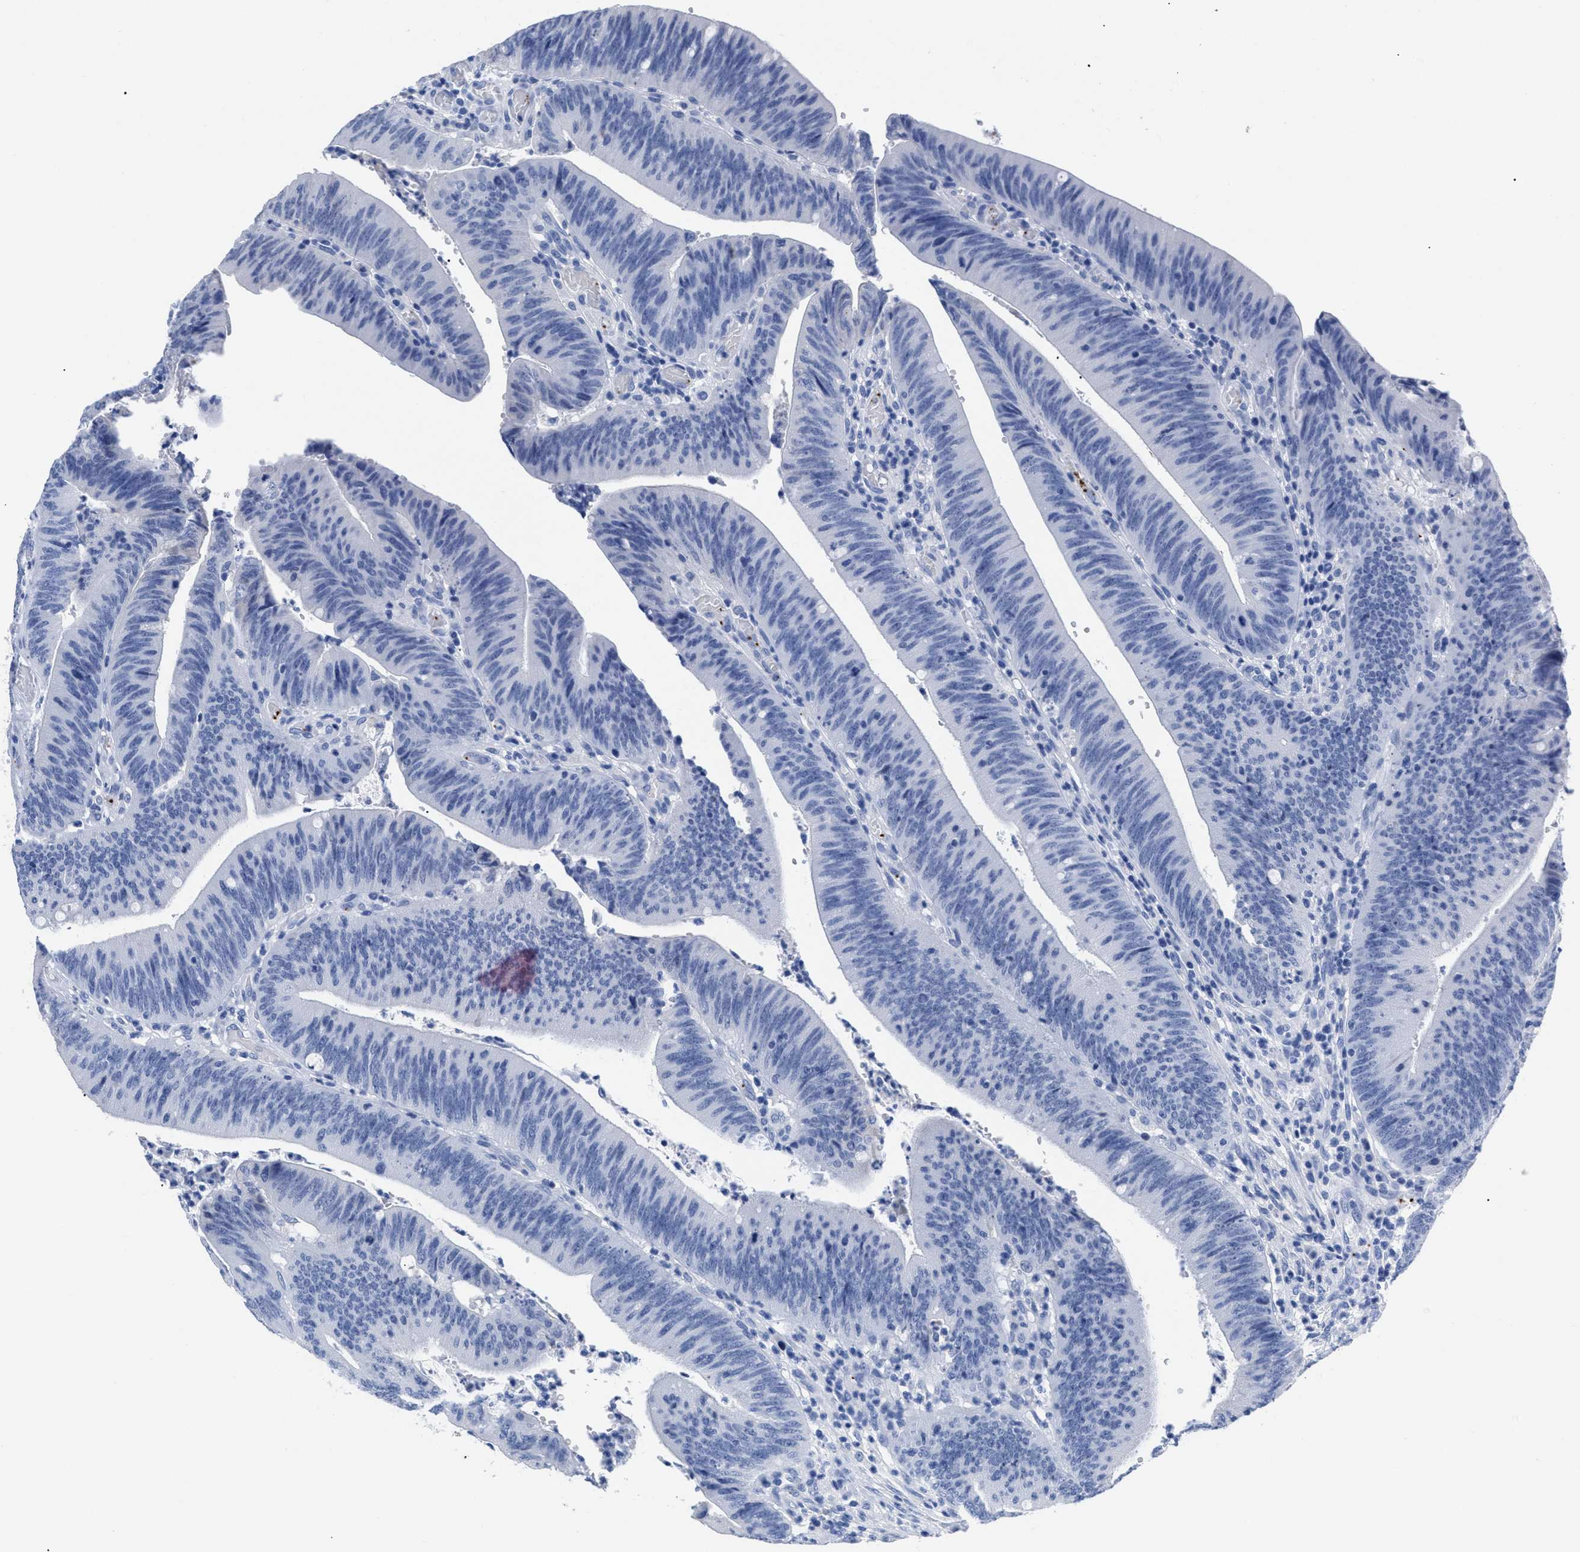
{"staining": {"intensity": "negative", "quantity": "none", "location": "none"}, "tissue": "colorectal cancer", "cell_type": "Tumor cells", "image_type": "cancer", "snomed": [{"axis": "morphology", "description": "Normal tissue, NOS"}, {"axis": "morphology", "description": "Adenocarcinoma, NOS"}, {"axis": "topography", "description": "Rectum"}], "caption": "Immunohistochemical staining of human colorectal cancer (adenocarcinoma) exhibits no significant staining in tumor cells.", "gene": "TREML1", "patient": {"sex": "female", "age": 66}}